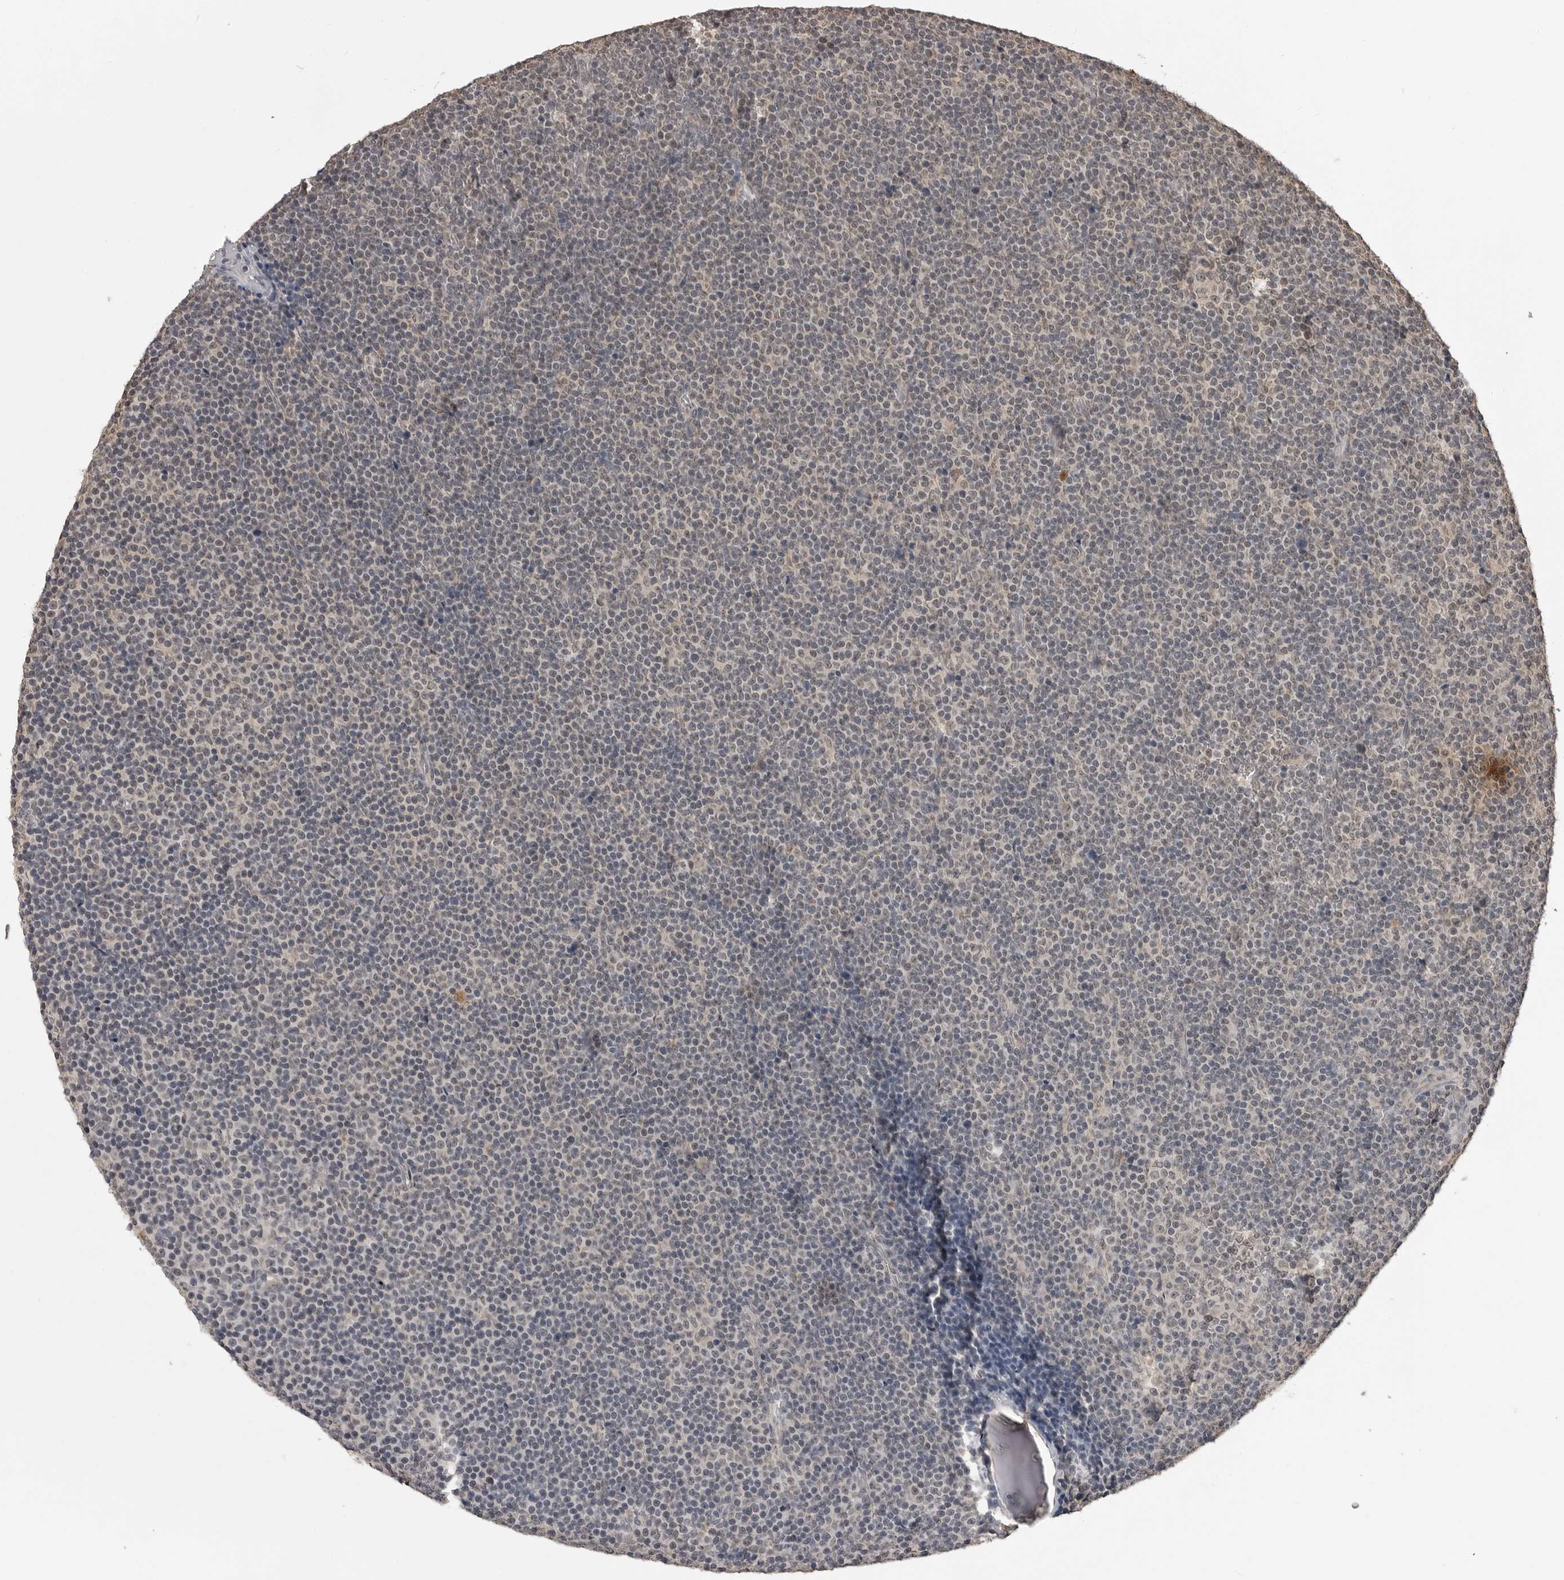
{"staining": {"intensity": "weak", "quantity": "25%-75%", "location": "nuclear"}, "tissue": "lymphoma", "cell_type": "Tumor cells", "image_type": "cancer", "snomed": [{"axis": "morphology", "description": "Malignant lymphoma, non-Hodgkin's type, Low grade"}, {"axis": "topography", "description": "Lymph node"}], "caption": "The histopathology image exhibits staining of malignant lymphoma, non-Hodgkin's type (low-grade), revealing weak nuclear protein expression (brown color) within tumor cells.", "gene": "IL24", "patient": {"sex": "female", "age": 67}}